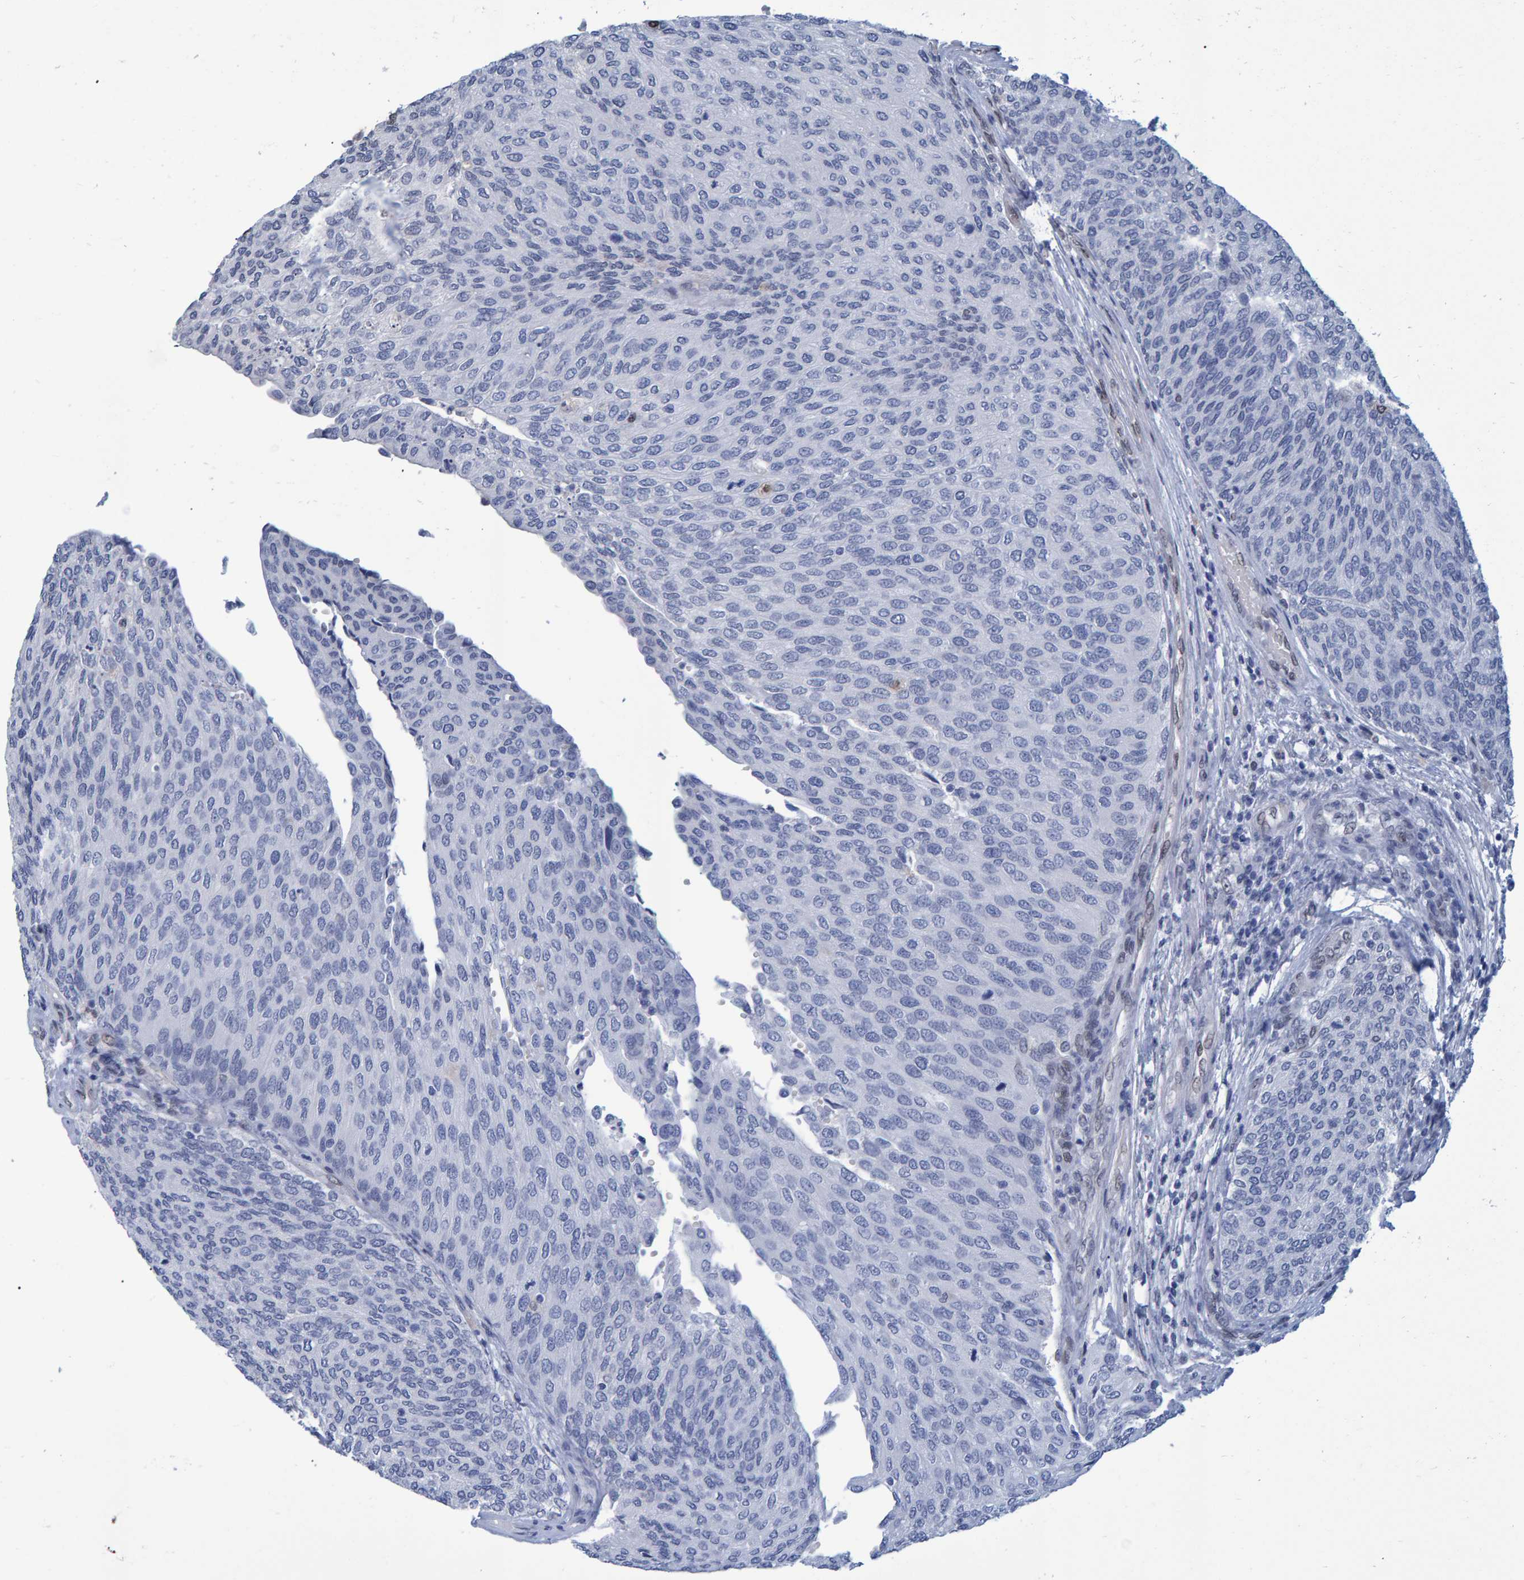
{"staining": {"intensity": "negative", "quantity": "none", "location": "none"}, "tissue": "urothelial cancer", "cell_type": "Tumor cells", "image_type": "cancer", "snomed": [{"axis": "morphology", "description": "Urothelial carcinoma, Low grade"}, {"axis": "topography", "description": "Urinary bladder"}], "caption": "Immunohistochemistry image of neoplastic tissue: human urothelial cancer stained with DAB reveals no significant protein staining in tumor cells. (DAB IHC, high magnification).", "gene": "QKI", "patient": {"sex": "female", "age": 79}}